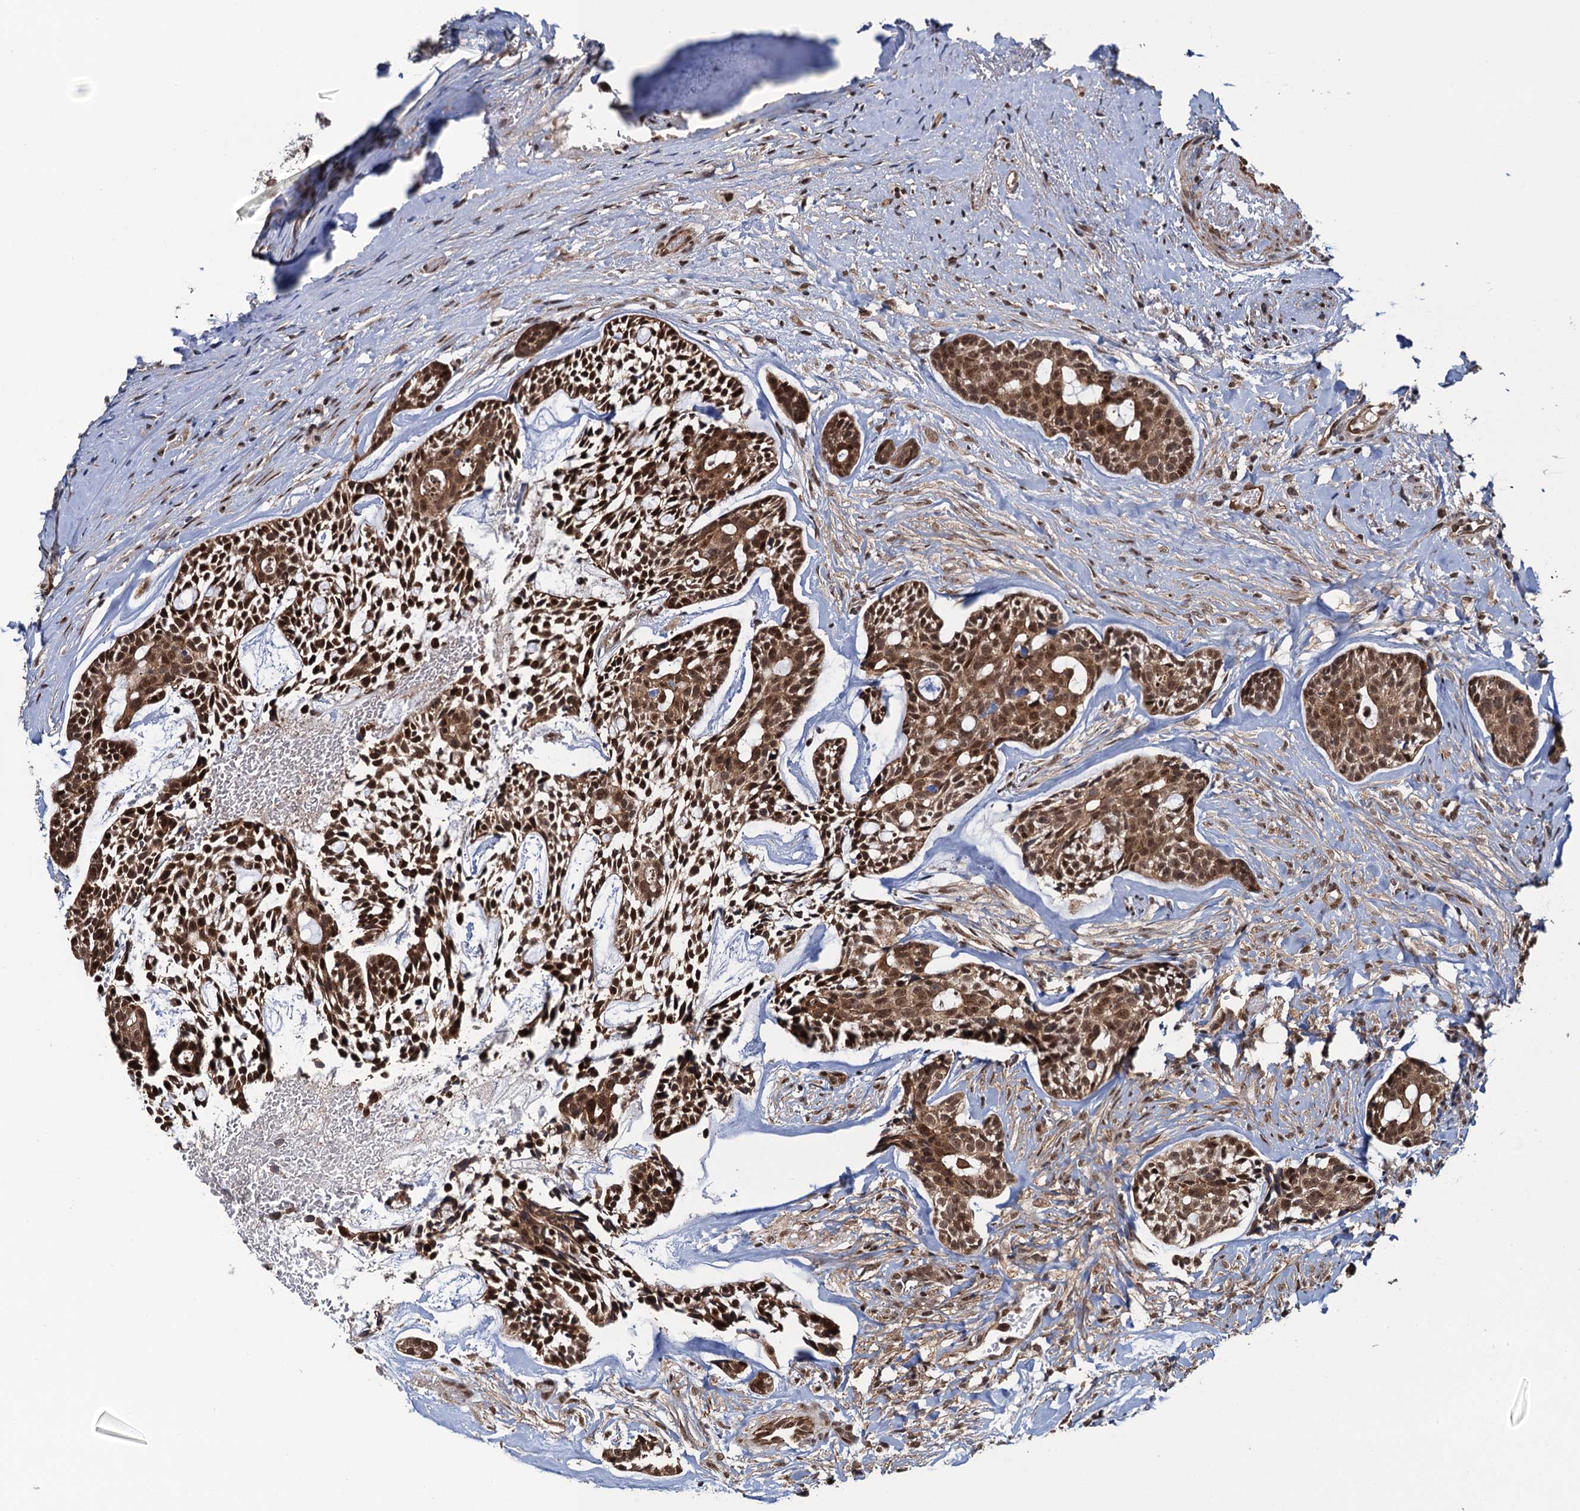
{"staining": {"intensity": "strong", "quantity": ">75%", "location": "cytoplasmic/membranous,nuclear"}, "tissue": "head and neck cancer", "cell_type": "Tumor cells", "image_type": "cancer", "snomed": [{"axis": "morphology", "description": "Adenocarcinoma, NOS"}, {"axis": "topography", "description": "Subcutis"}, {"axis": "topography", "description": "Head-Neck"}], "caption": "Brown immunohistochemical staining in head and neck adenocarcinoma demonstrates strong cytoplasmic/membranous and nuclear expression in about >75% of tumor cells.", "gene": "EVX2", "patient": {"sex": "female", "age": 73}}